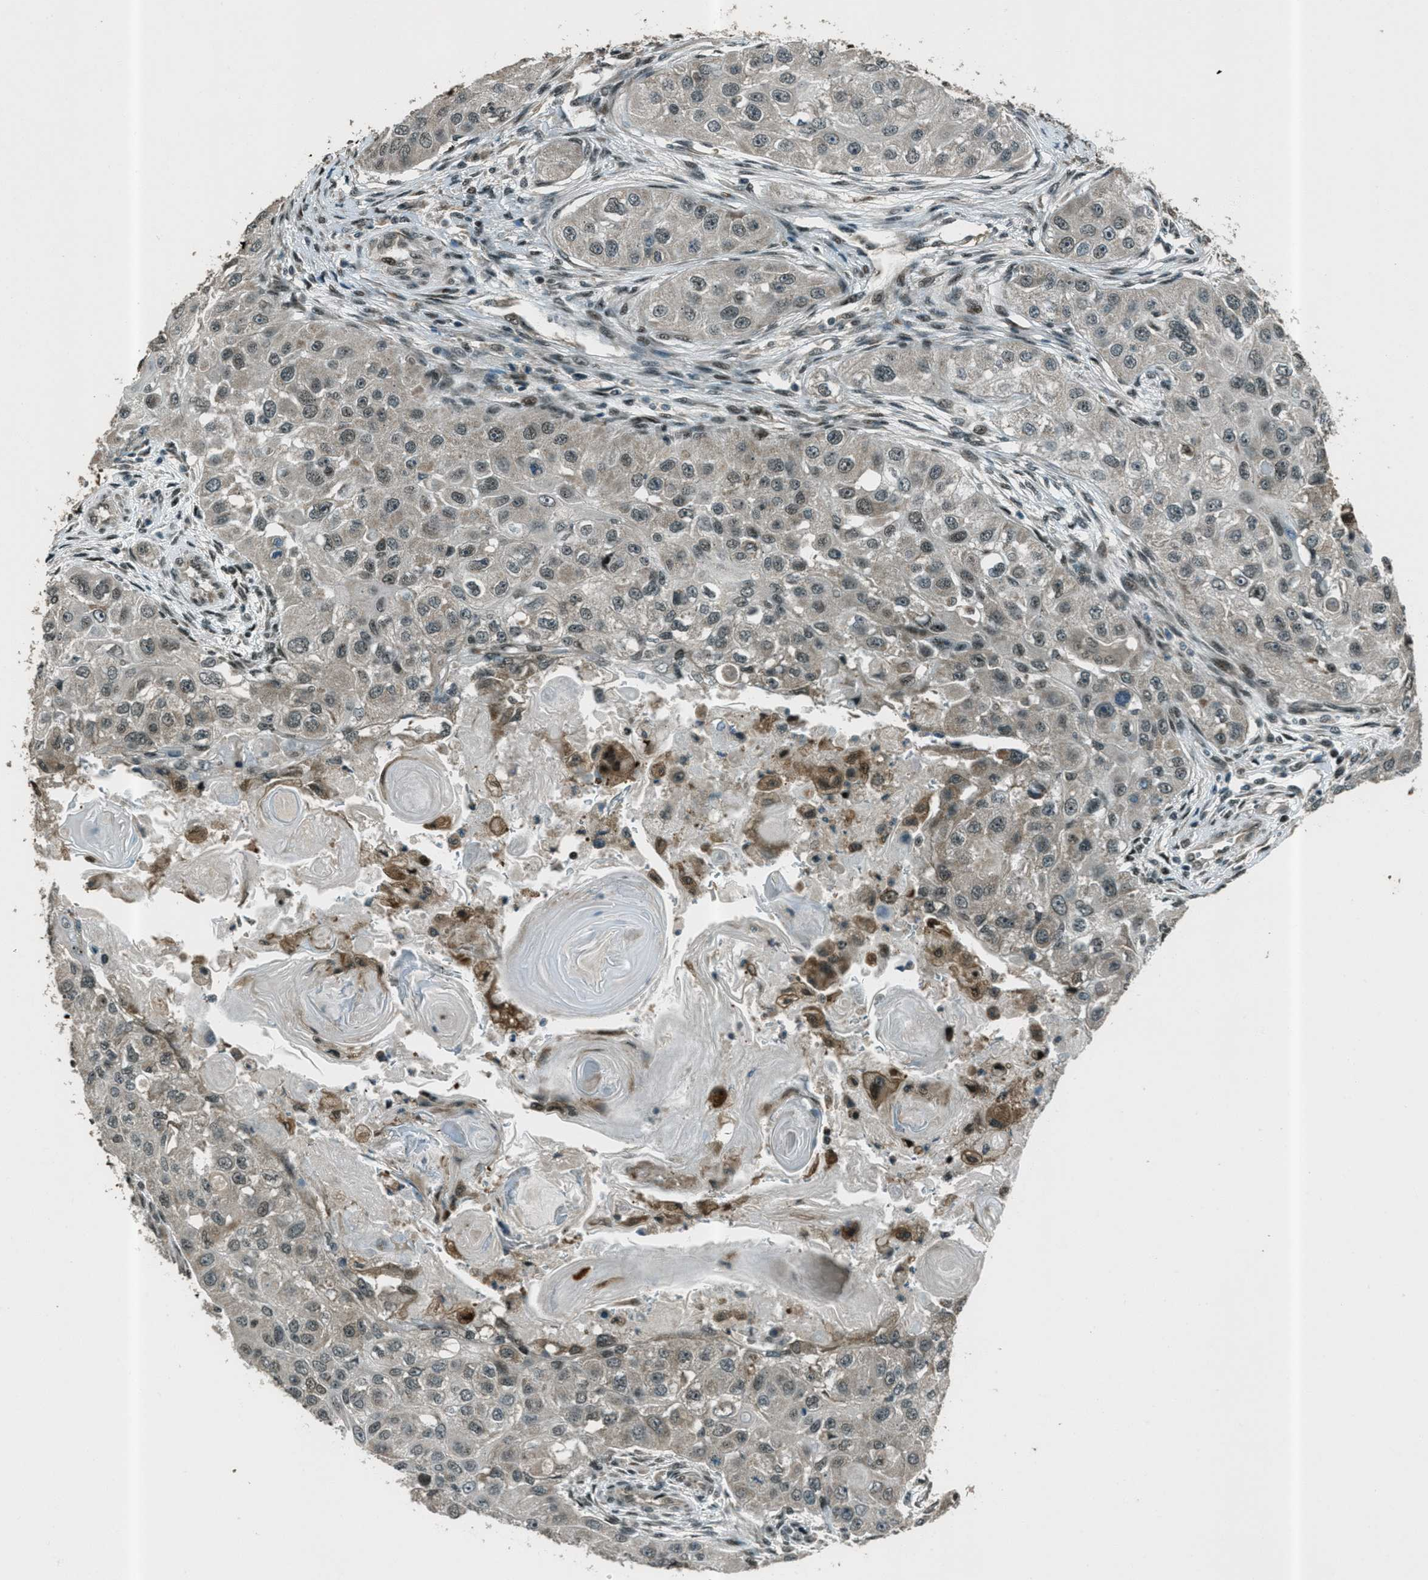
{"staining": {"intensity": "weak", "quantity": "25%-75%", "location": "cytoplasmic/membranous,nuclear"}, "tissue": "head and neck cancer", "cell_type": "Tumor cells", "image_type": "cancer", "snomed": [{"axis": "morphology", "description": "Normal tissue, NOS"}, {"axis": "morphology", "description": "Squamous cell carcinoma, NOS"}, {"axis": "topography", "description": "Skeletal muscle"}, {"axis": "topography", "description": "Head-Neck"}], "caption": "An IHC photomicrograph of tumor tissue is shown. Protein staining in brown shows weak cytoplasmic/membranous and nuclear positivity in head and neck cancer within tumor cells.", "gene": "TARDBP", "patient": {"sex": "male", "age": 51}}